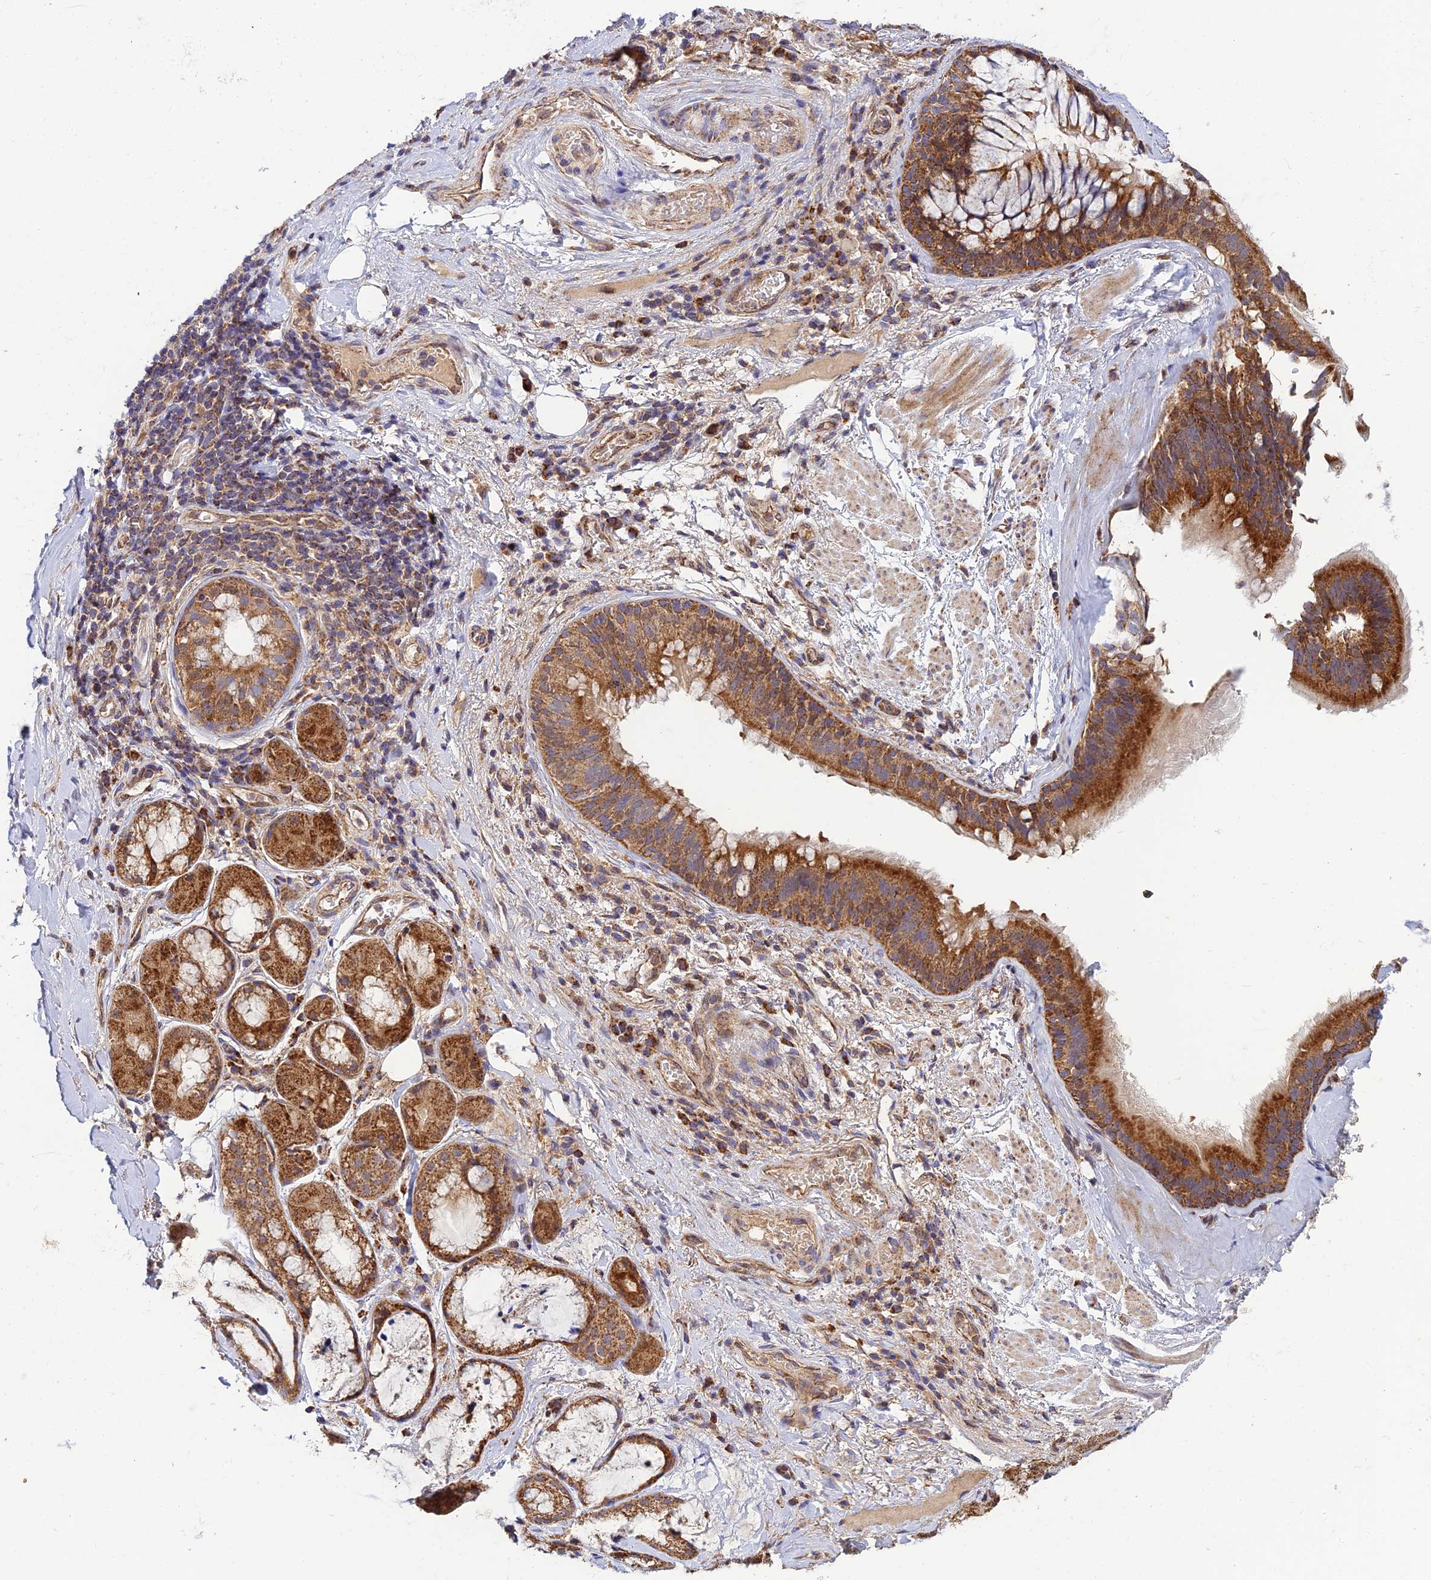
{"staining": {"intensity": "negative", "quantity": "none", "location": "none"}, "tissue": "adipose tissue", "cell_type": "Adipocytes", "image_type": "normal", "snomed": [{"axis": "morphology", "description": "Normal tissue, NOS"}, {"axis": "topography", "description": "Lymph node"}, {"axis": "topography", "description": "Cartilage tissue"}, {"axis": "topography", "description": "Bronchus"}], "caption": "High magnification brightfield microscopy of unremarkable adipose tissue stained with DAB (brown) and counterstained with hematoxylin (blue): adipocytes show no significant staining. Nuclei are stained in blue.", "gene": "PODNL1", "patient": {"sex": "male", "age": 63}}